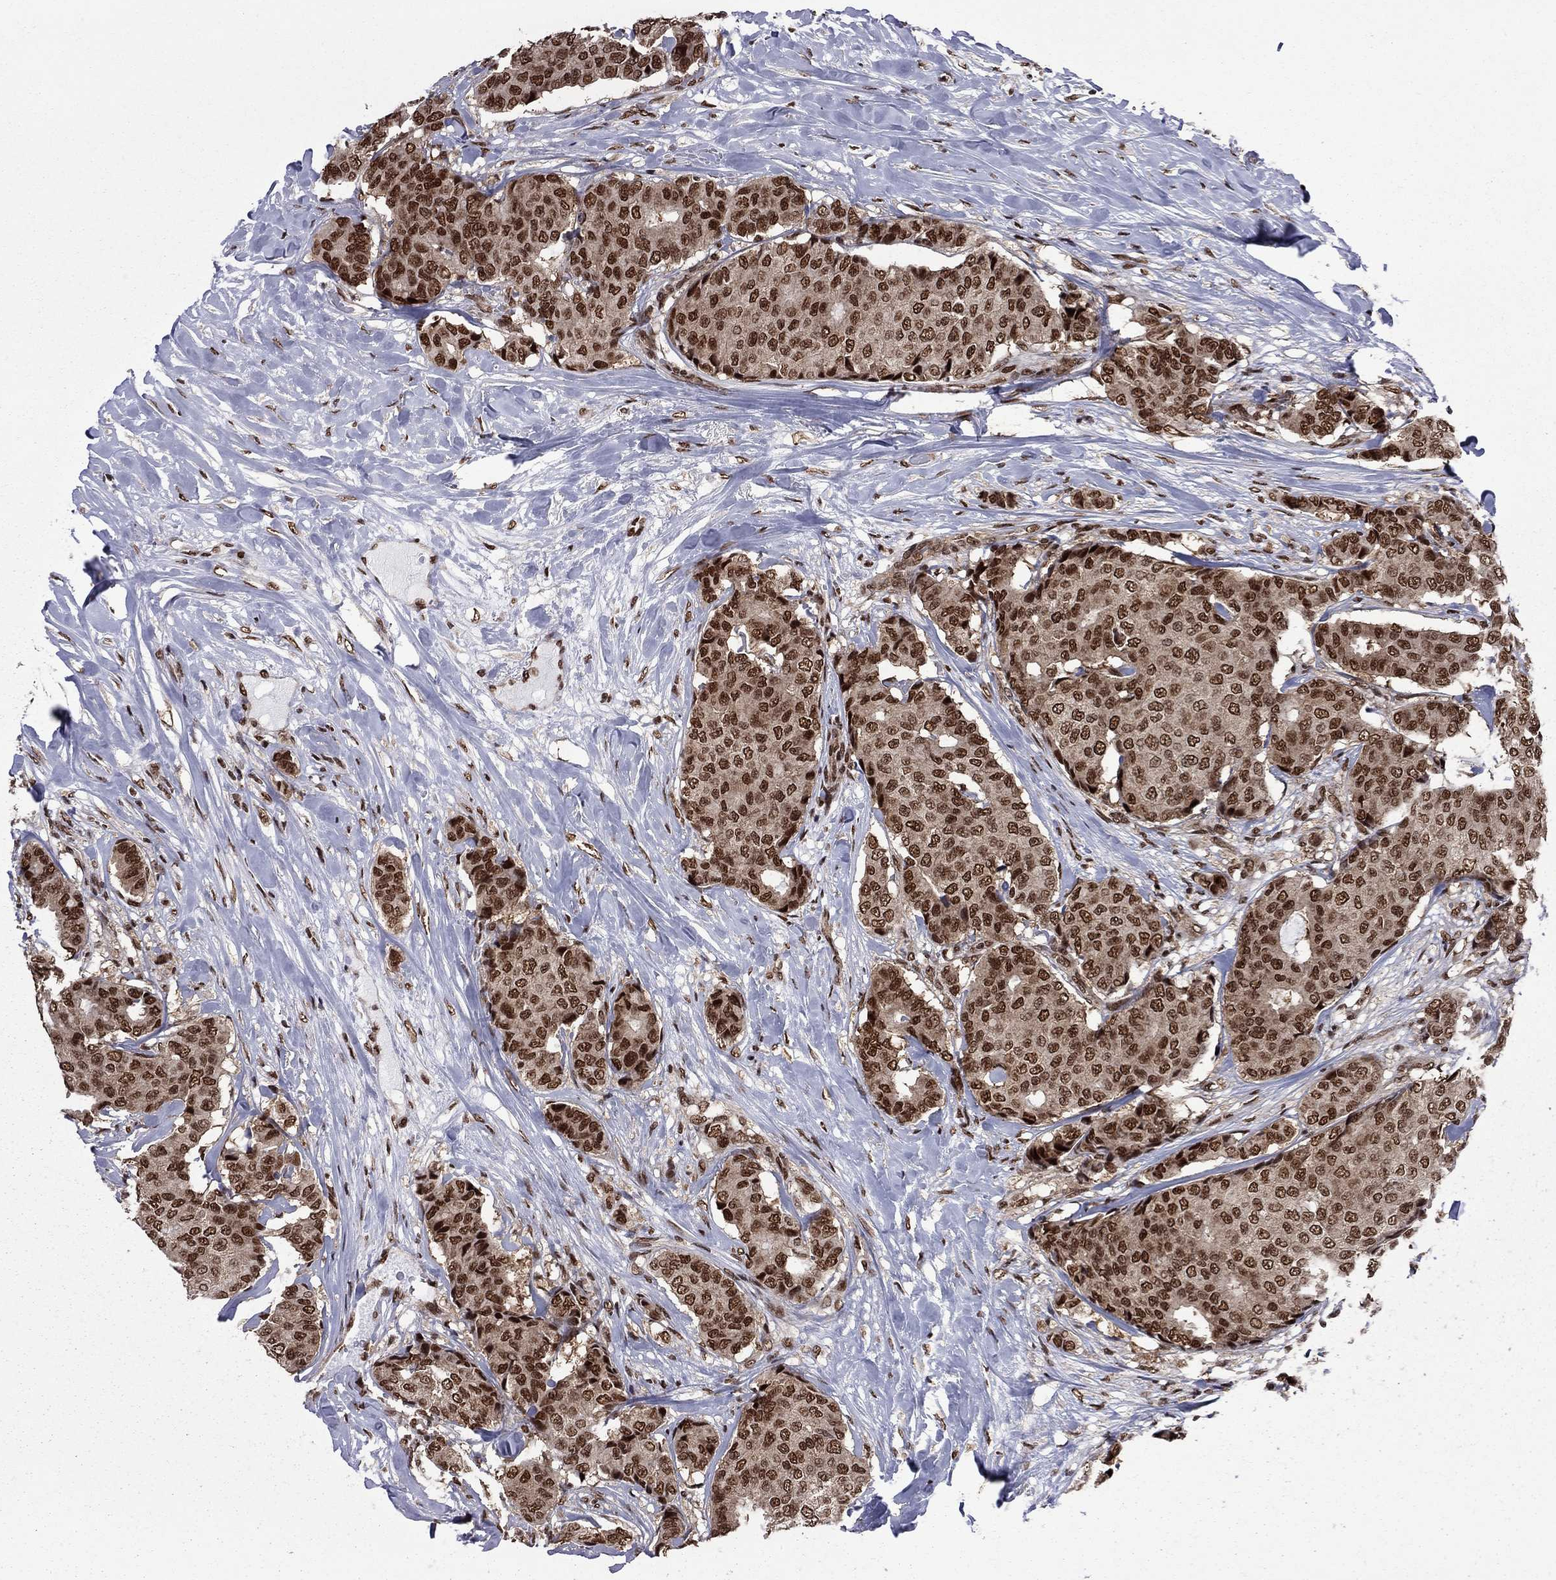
{"staining": {"intensity": "strong", "quantity": ">75%", "location": "nuclear"}, "tissue": "breast cancer", "cell_type": "Tumor cells", "image_type": "cancer", "snomed": [{"axis": "morphology", "description": "Duct carcinoma"}, {"axis": "topography", "description": "Breast"}], "caption": "Immunohistochemical staining of human intraductal carcinoma (breast) exhibits high levels of strong nuclear positivity in about >75% of tumor cells.", "gene": "MED25", "patient": {"sex": "female", "age": 75}}